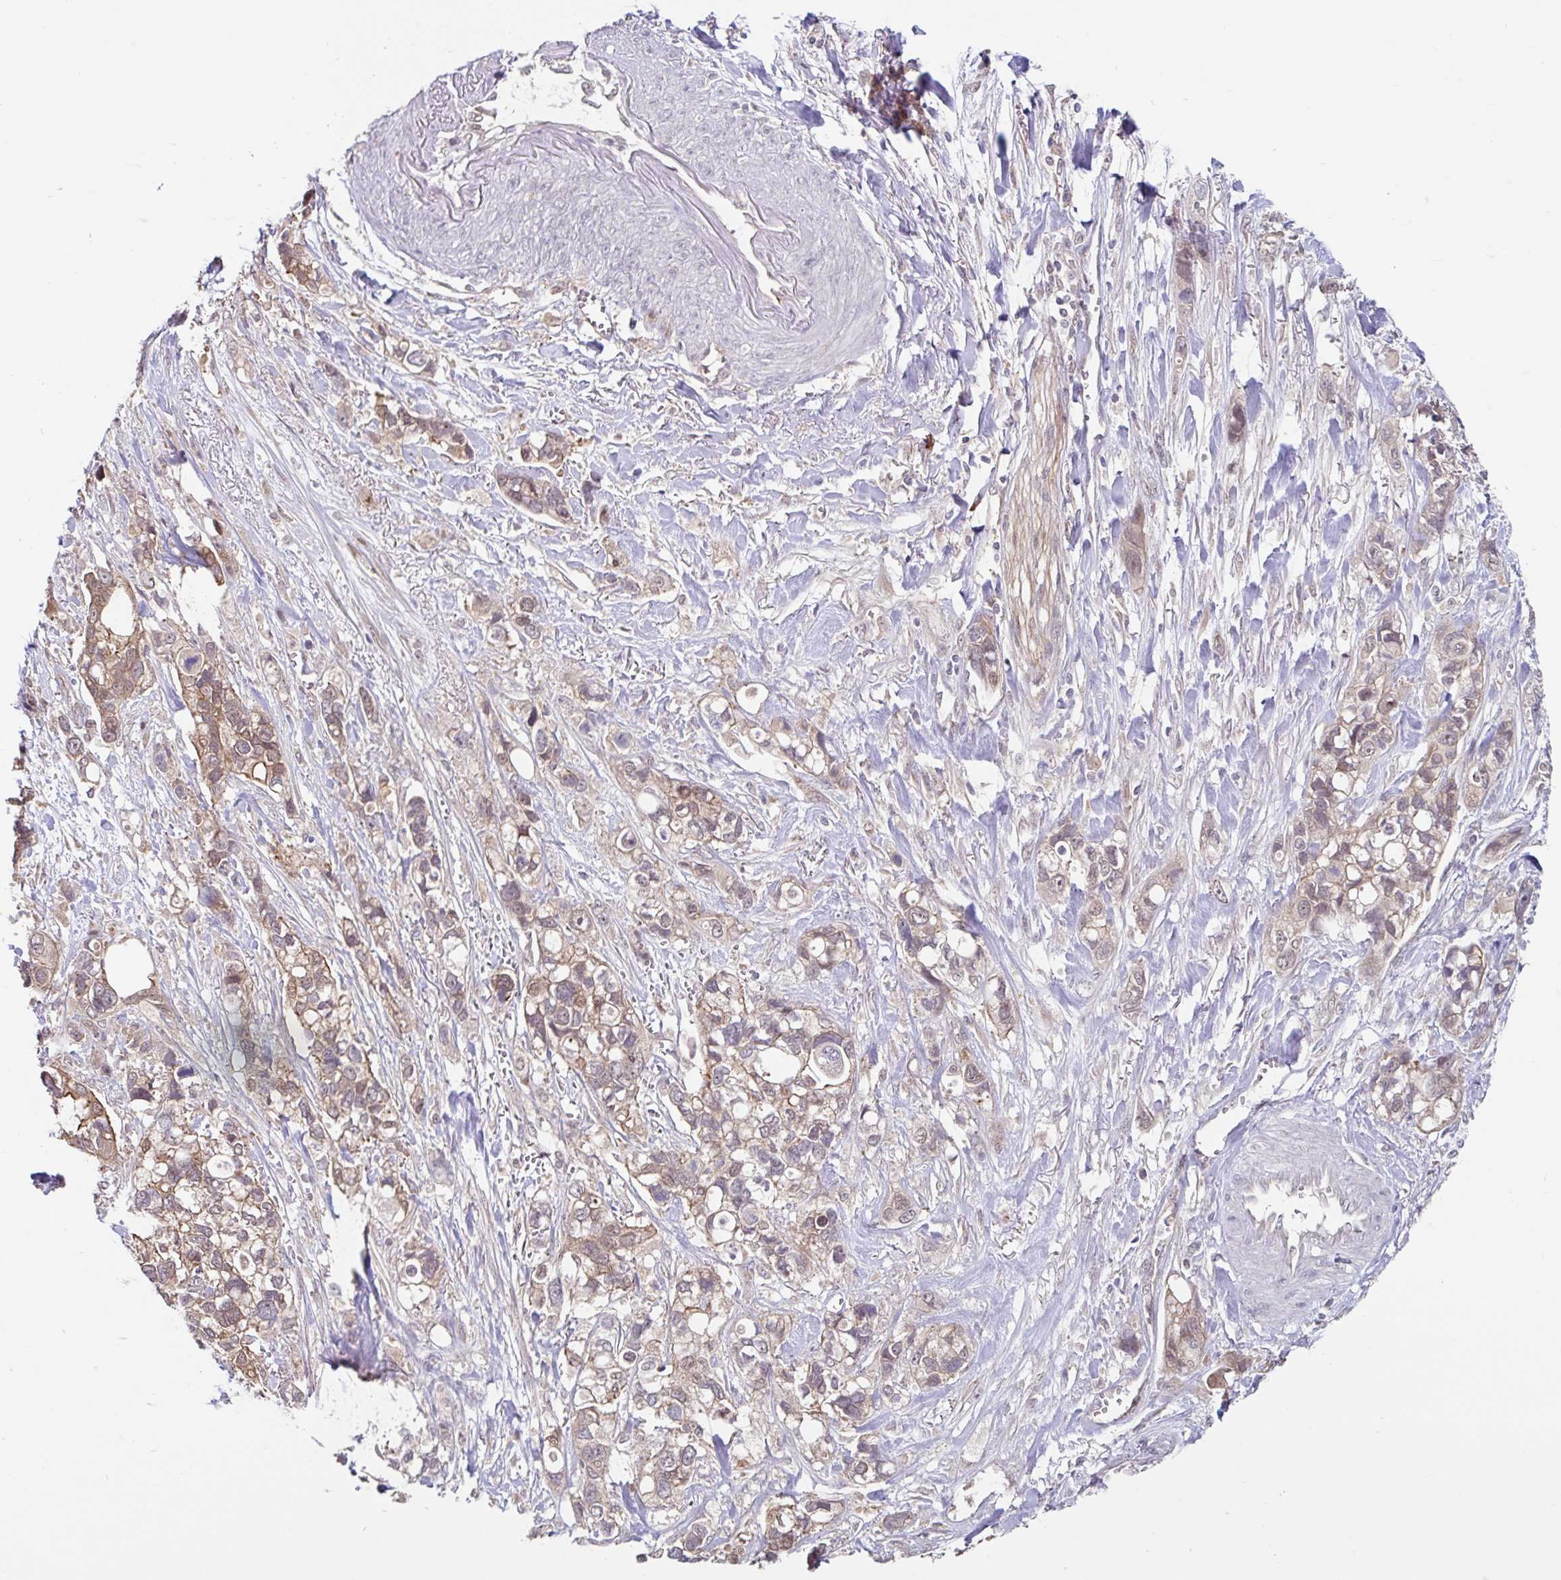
{"staining": {"intensity": "weak", "quantity": ">75%", "location": "cytoplasmic/membranous"}, "tissue": "stomach cancer", "cell_type": "Tumor cells", "image_type": "cancer", "snomed": [{"axis": "morphology", "description": "Adenocarcinoma, NOS"}, {"axis": "topography", "description": "Stomach, upper"}], "caption": "Stomach cancer (adenocarcinoma) stained with IHC displays weak cytoplasmic/membranous positivity in approximately >75% of tumor cells.", "gene": "STYXL1", "patient": {"sex": "female", "age": 81}}